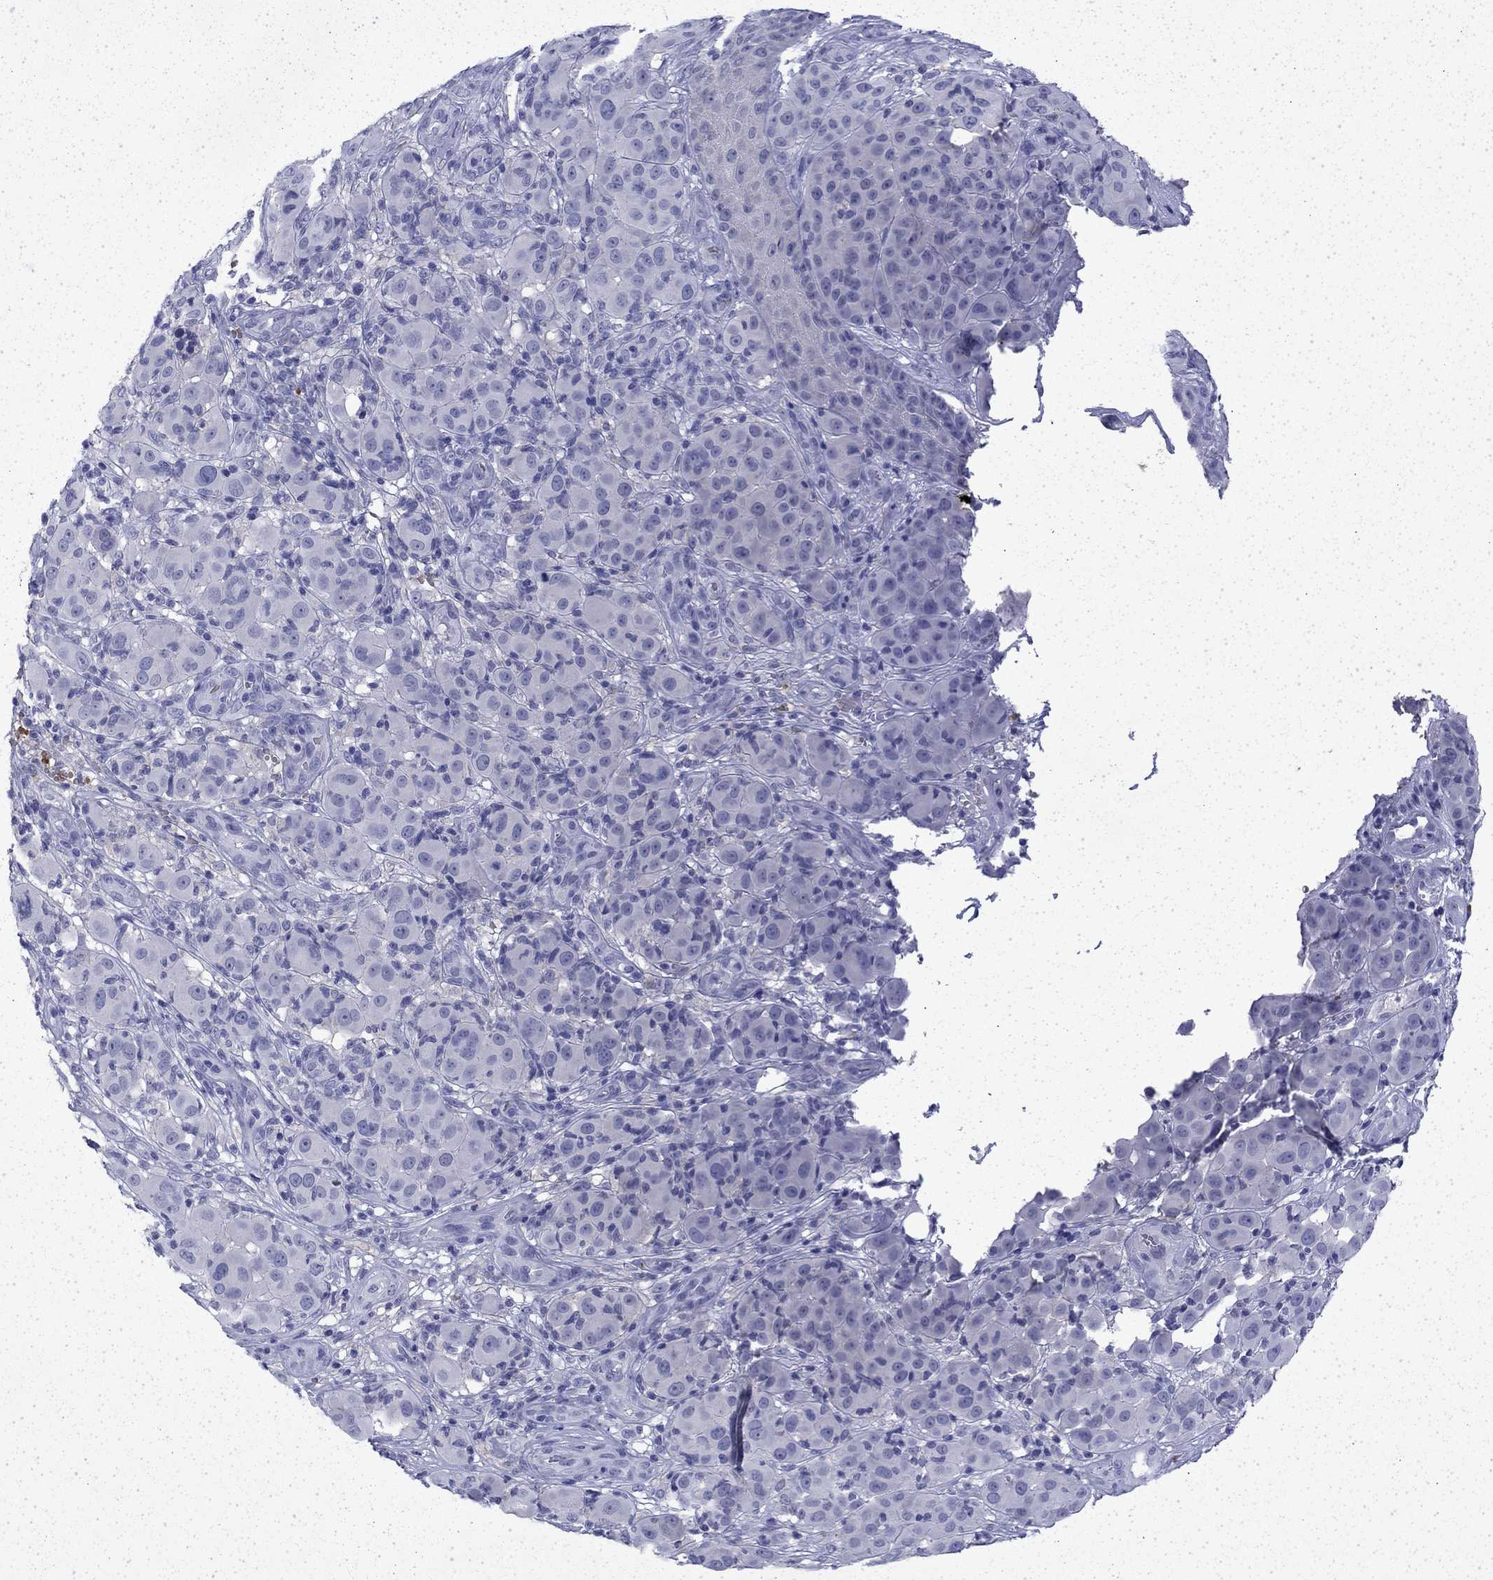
{"staining": {"intensity": "negative", "quantity": "none", "location": "none"}, "tissue": "melanoma", "cell_type": "Tumor cells", "image_type": "cancer", "snomed": [{"axis": "morphology", "description": "Malignant melanoma, NOS"}, {"axis": "topography", "description": "Skin"}], "caption": "High power microscopy image of an immunohistochemistry photomicrograph of malignant melanoma, revealing no significant staining in tumor cells. (Brightfield microscopy of DAB immunohistochemistry at high magnification).", "gene": "ENPP6", "patient": {"sex": "female", "age": 87}}